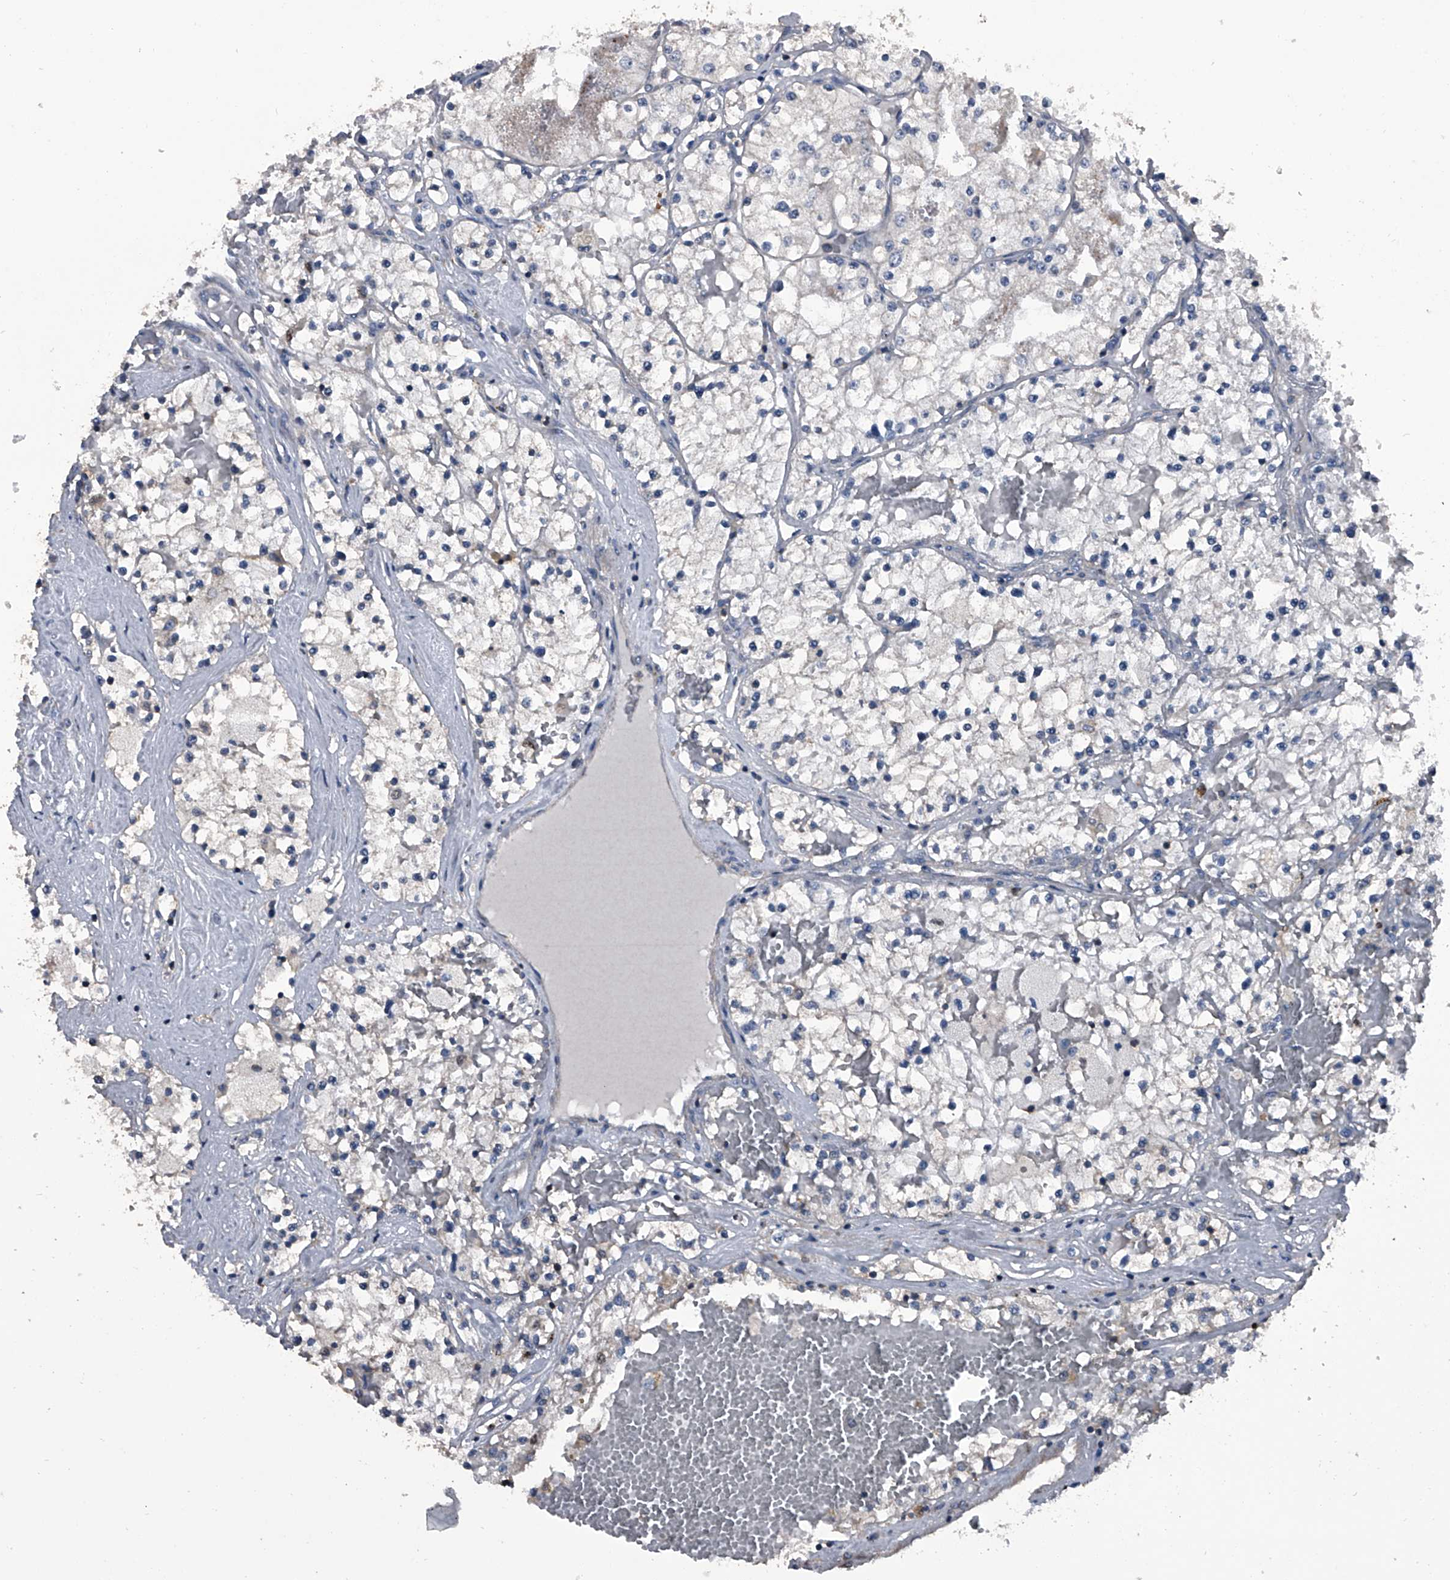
{"staining": {"intensity": "negative", "quantity": "none", "location": "none"}, "tissue": "renal cancer", "cell_type": "Tumor cells", "image_type": "cancer", "snomed": [{"axis": "morphology", "description": "Normal tissue, NOS"}, {"axis": "morphology", "description": "Adenocarcinoma, NOS"}, {"axis": "topography", "description": "Kidney"}], "caption": "An immunohistochemistry (IHC) micrograph of renal adenocarcinoma is shown. There is no staining in tumor cells of renal adenocarcinoma.", "gene": "PIP5K1A", "patient": {"sex": "male", "age": 68}}